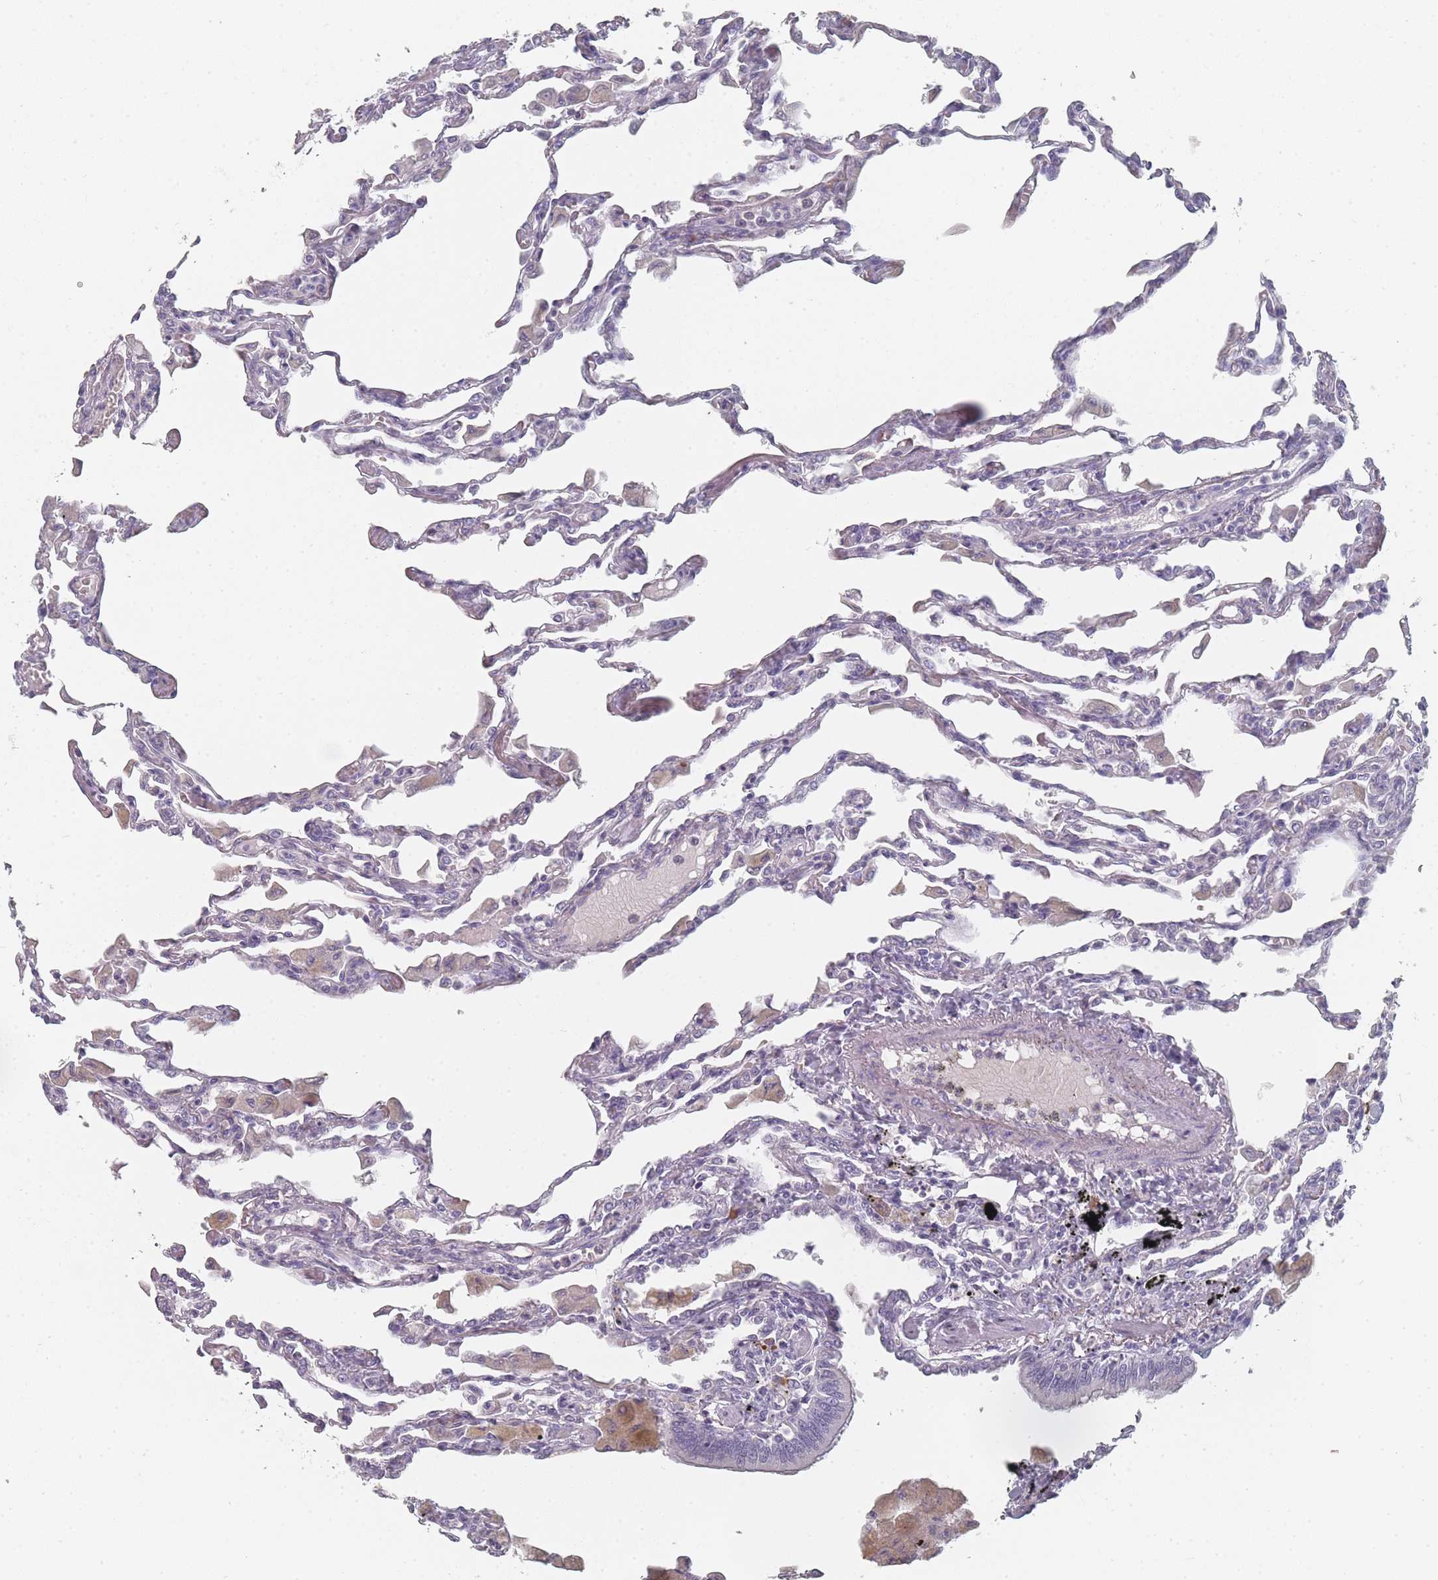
{"staining": {"intensity": "negative", "quantity": "none", "location": "none"}, "tissue": "lung", "cell_type": "Alveolar cells", "image_type": "normal", "snomed": [{"axis": "morphology", "description": "Normal tissue, NOS"}, {"axis": "topography", "description": "Bronchus"}, {"axis": "topography", "description": "Lung"}], "caption": "High power microscopy photomicrograph of an IHC histopathology image of normal lung, revealing no significant staining in alveolar cells.", "gene": "SLC35E4", "patient": {"sex": "female", "age": 49}}